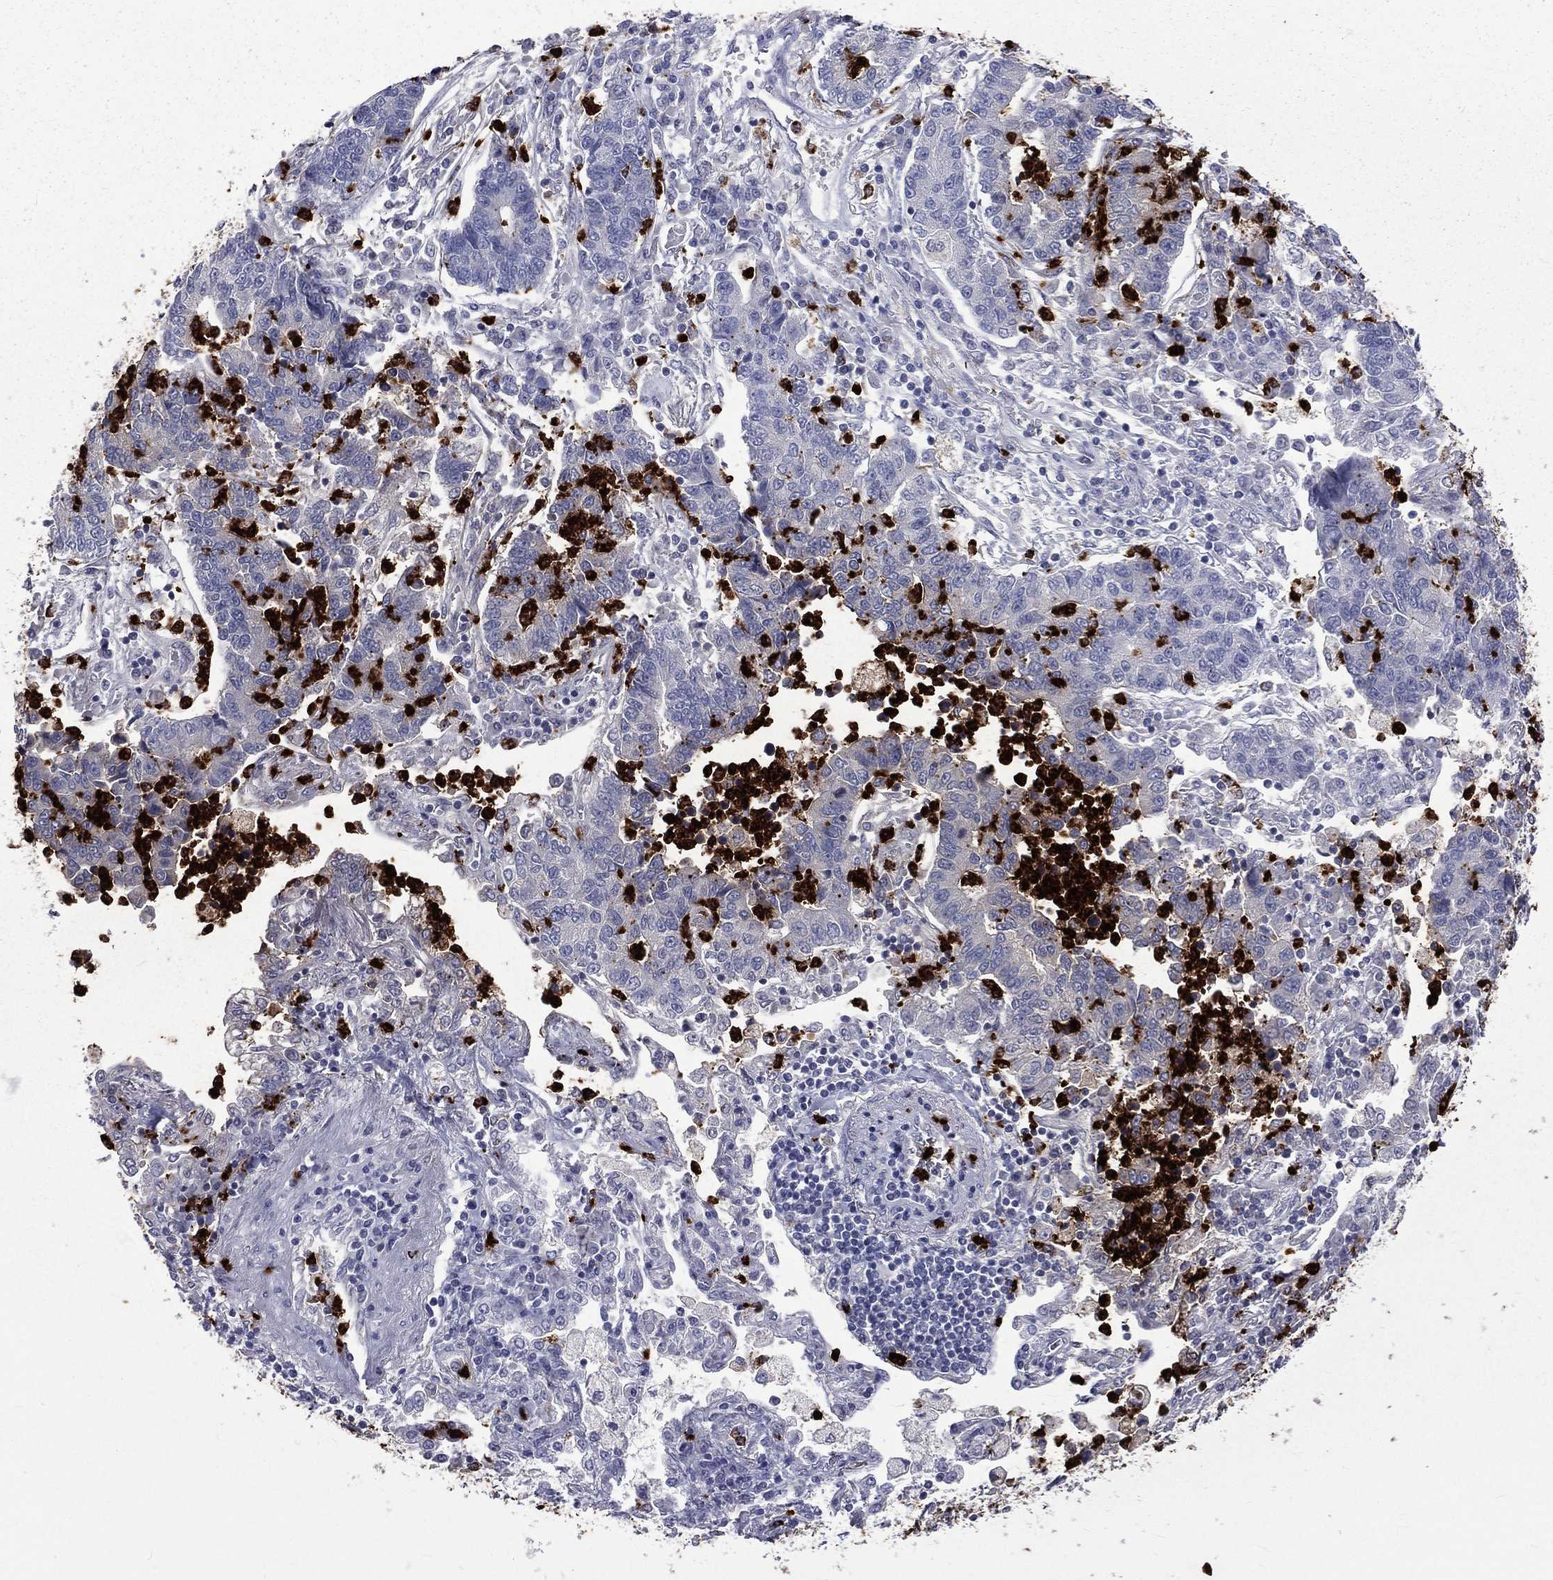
{"staining": {"intensity": "negative", "quantity": "none", "location": "none"}, "tissue": "lung cancer", "cell_type": "Tumor cells", "image_type": "cancer", "snomed": [{"axis": "morphology", "description": "Adenocarcinoma, NOS"}, {"axis": "topography", "description": "Lung"}], "caption": "Tumor cells are negative for brown protein staining in lung cancer.", "gene": "ELANE", "patient": {"sex": "female", "age": 57}}